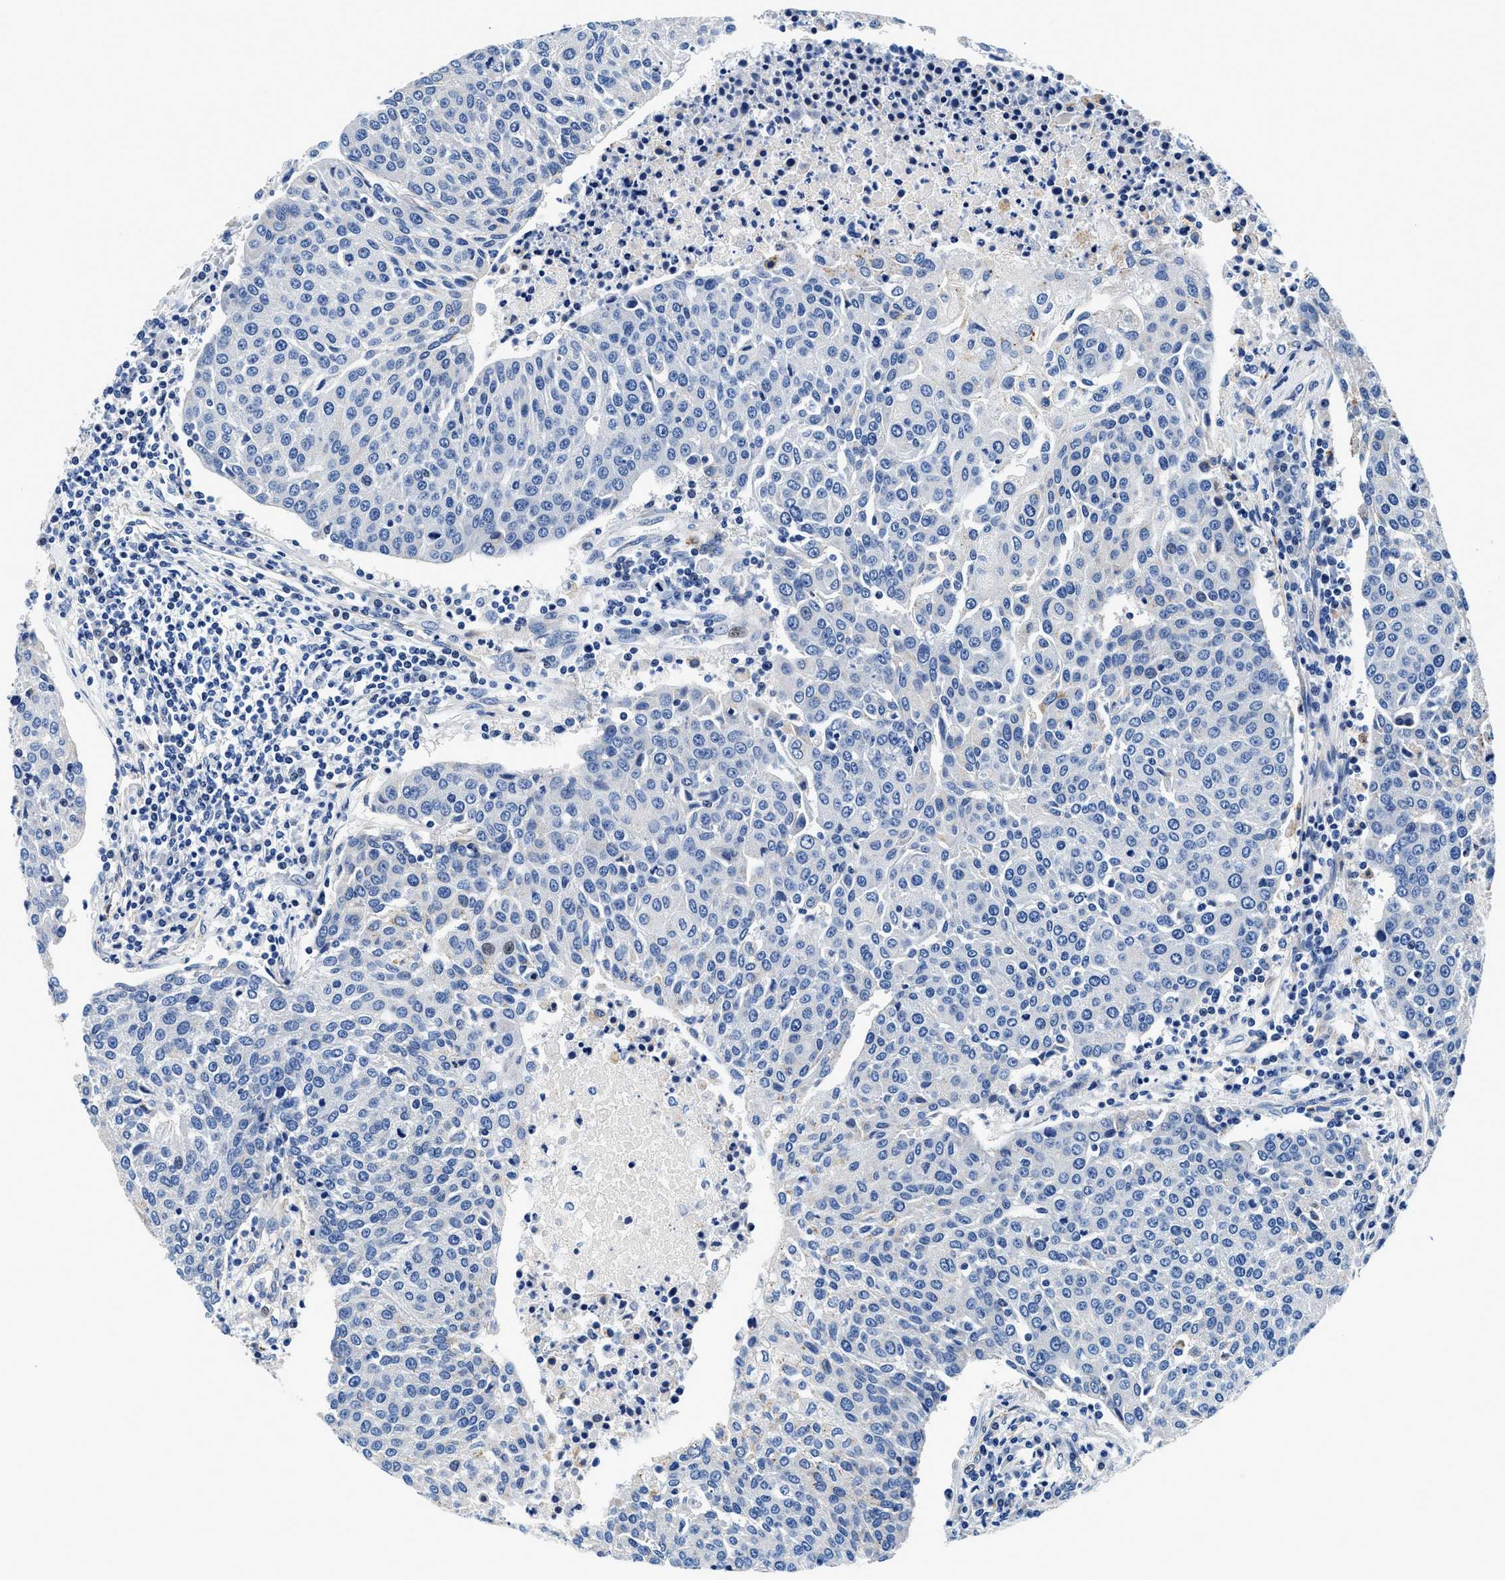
{"staining": {"intensity": "negative", "quantity": "none", "location": "none"}, "tissue": "urothelial cancer", "cell_type": "Tumor cells", "image_type": "cancer", "snomed": [{"axis": "morphology", "description": "Urothelial carcinoma, High grade"}, {"axis": "topography", "description": "Urinary bladder"}], "caption": "A photomicrograph of human urothelial cancer is negative for staining in tumor cells.", "gene": "DAG1", "patient": {"sex": "female", "age": 85}}